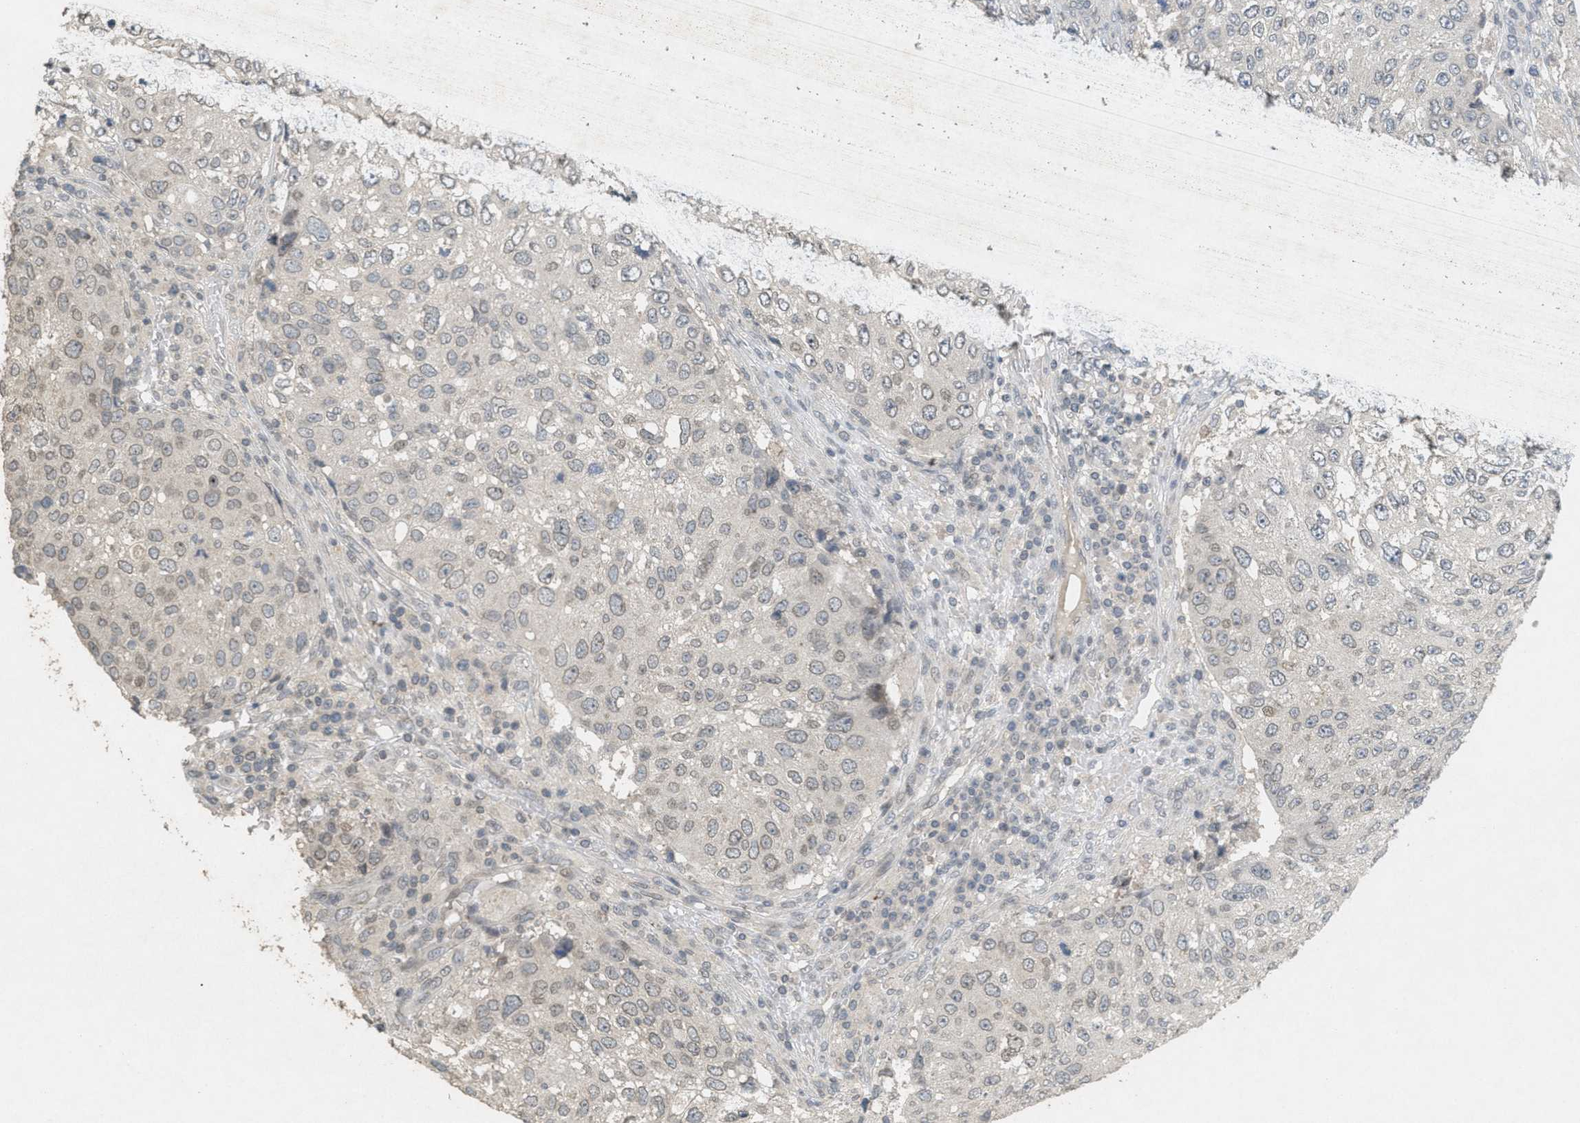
{"staining": {"intensity": "weak", "quantity": "25%-75%", "location": "cytoplasmic/membranous,nuclear"}, "tissue": "urothelial cancer", "cell_type": "Tumor cells", "image_type": "cancer", "snomed": [{"axis": "morphology", "description": "Urothelial carcinoma, High grade"}, {"axis": "topography", "description": "Lymph node"}, {"axis": "topography", "description": "Urinary bladder"}], "caption": "Tumor cells reveal low levels of weak cytoplasmic/membranous and nuclear positivity in approximately 25%-75% of cells in human urothelial cancer. Immunohistochemistry stains the protein in brown and the nuclei are stained blue.", "gene": "ABHD6", "patient": {"sex": "male", "age": 51}}